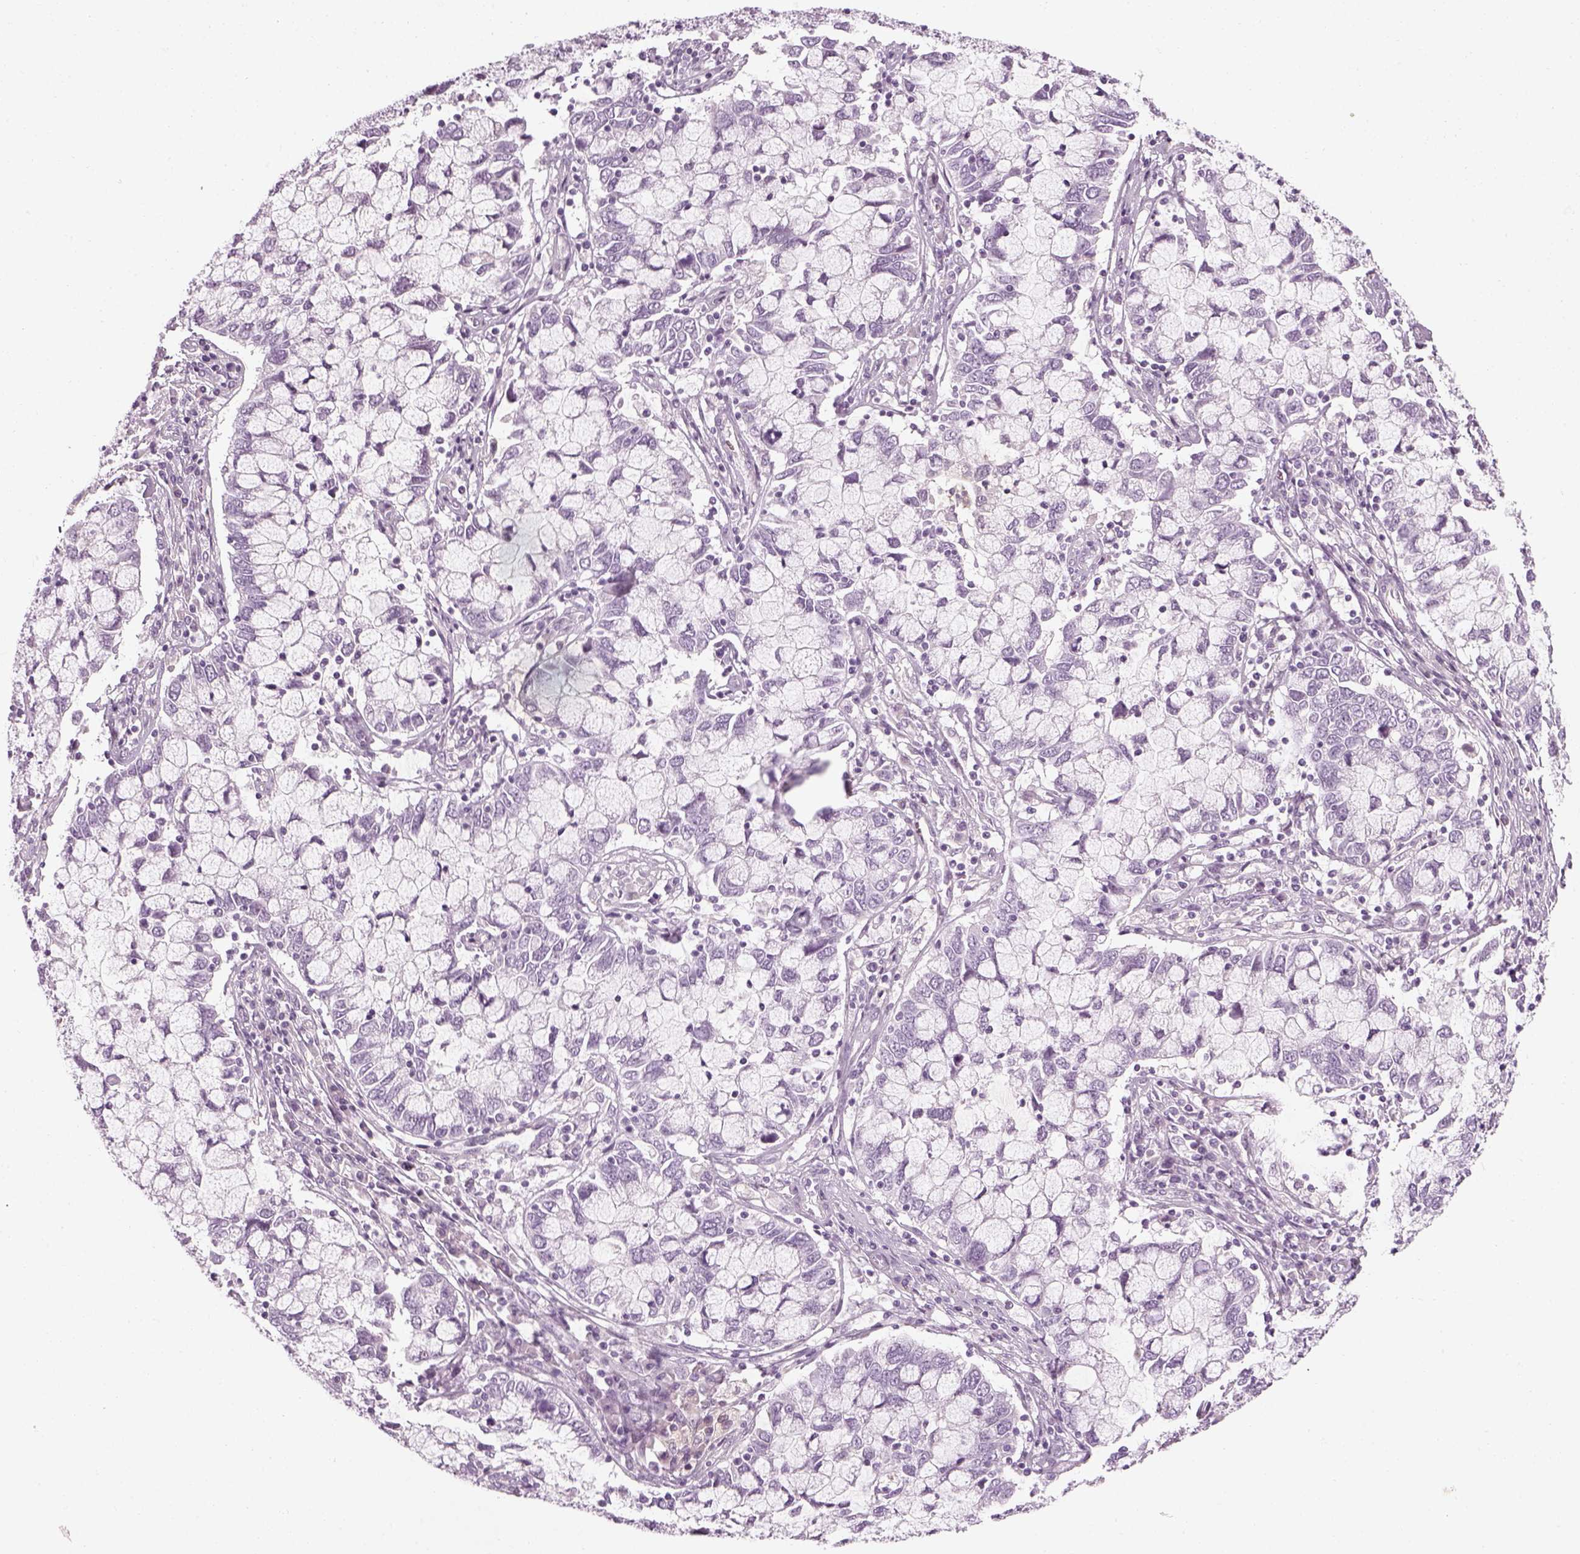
{"staining": {"intensity": "negative", "quantity": "none", "location": "none"}, "tissue": "cervical cancer", "cell_type": "Tumor cells", "image_type": "cancer", "snomed": [{"axis": "morphology", "description": "Adenocarcinoma, NOS"}, {"axis": "topography", "description": "Cervix"}], "caption": "Tumor cells are negative for protein expression in human cervical adenocarcinoma.", "gene": "GAS2L2", "patient": {"sex": "female", "age": 40}}